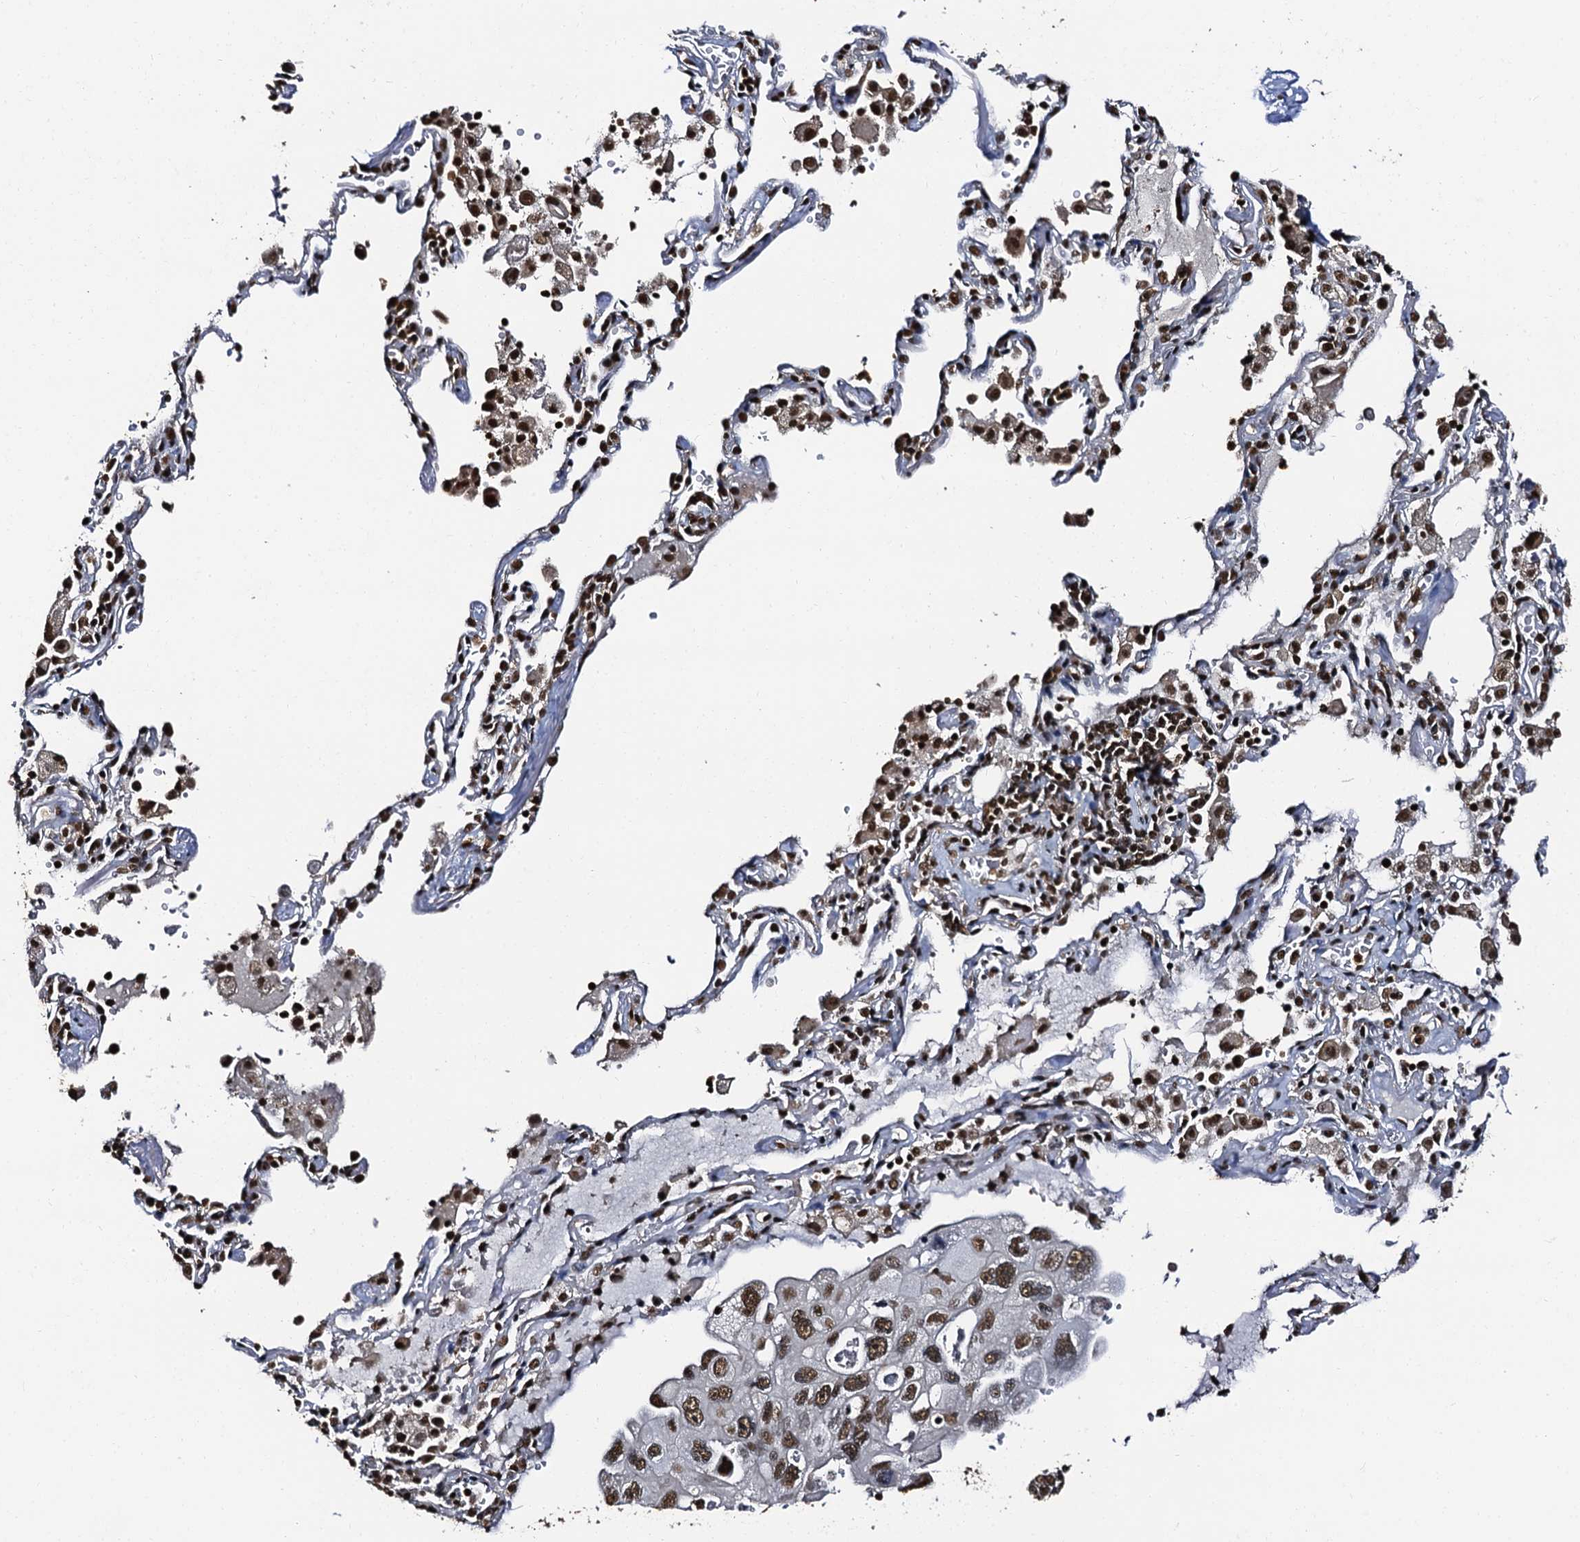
{"staining": {"intensity": "moderate", "quantity": ">75%", "location": "nuclear"}, "tissue": "lung cancer", "cell_type": "Tumor cells", "image_type": "cancer", "snomed": [{"axis": "morphology", "description": "Squamous cell carcinoma, NOS"}, {"axis": "topography", "description": "Lung"}], "caption": "Lung squamous cell carcinoma was stained to show a protein in brown. There is medium levels of moderate nuclear staining in about >75% of tumor cells.", "gene": "SNRPD2", "patient": {"sex": "female", "age": 73}}